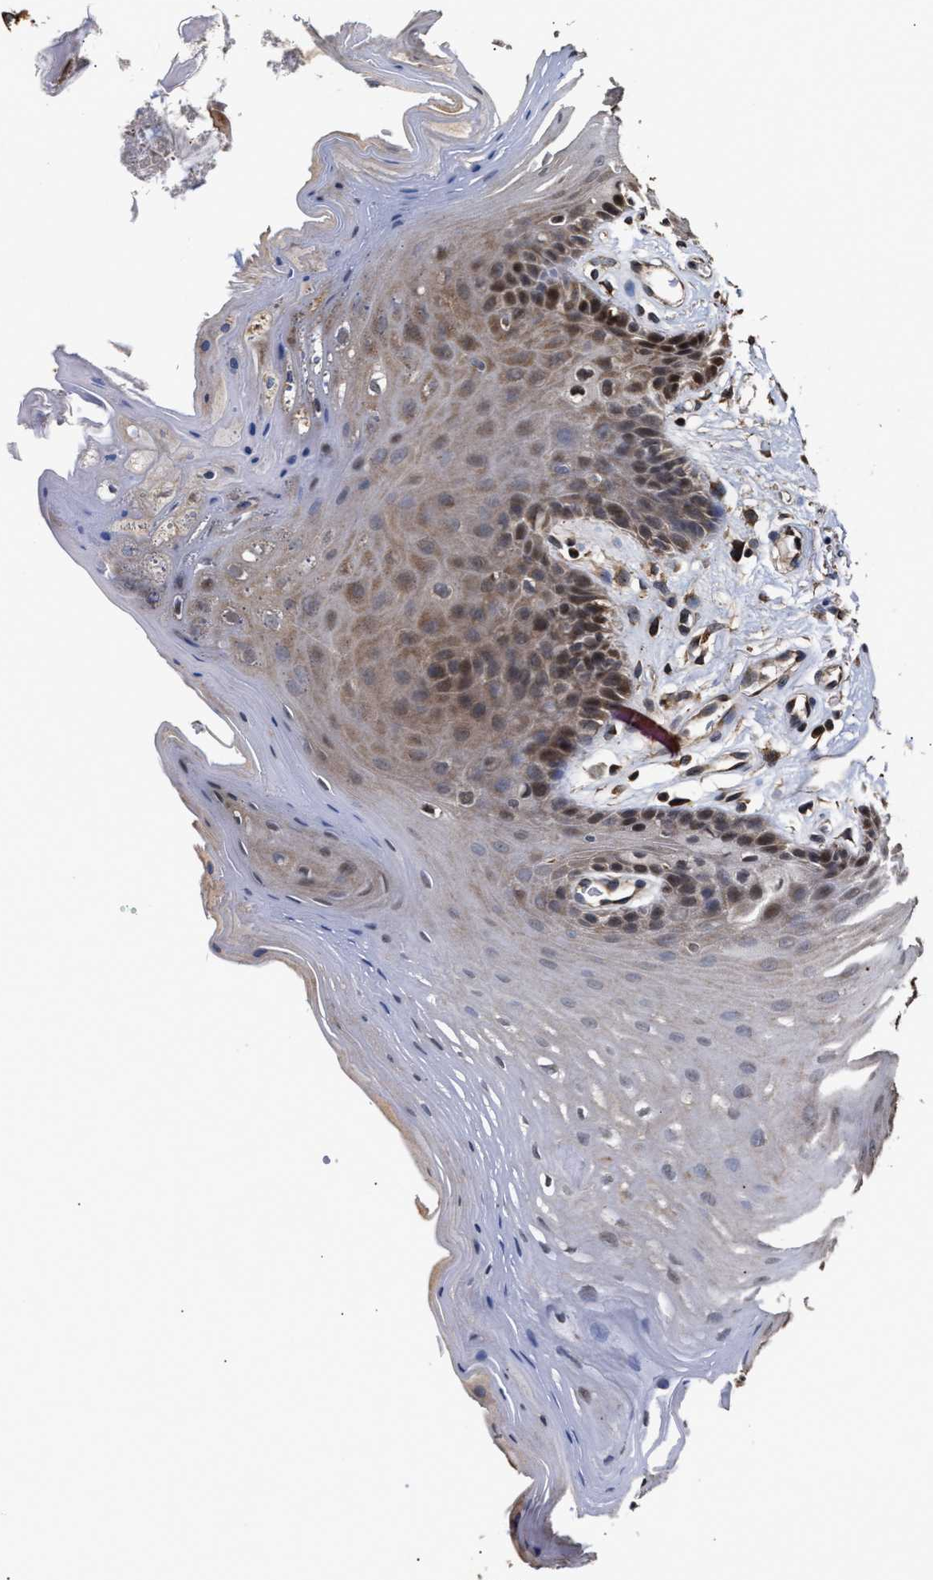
{"staining": {"intensity": "moderate", "quantity": ">75%", "location": "cytoplasmic/membranous,nuclear"}, "tissue": "oral mucosa", "cell_type": "Squamous epithelial cells", "image_type": "normal", "snomed": [{"axis": "morphology", "description": "Normal tissue, NOS"}, {"axis": "morphology", "description": "Squamous cell carcinoma, NOS"}, {"axis": "topography", "description": "Oral tissue"}, {"axis": "topography", "description": "Head-Neck"}], "caption": "Protein staining shows moderate cytoplasmic/membranous,nuclear expression in approximately >75% of squamous epithelial cells in normal oral mucosa. Immunohistochemistry stains the protein of interest in brown and the nuclei are stained blue.", "gene": "GOSR1", "patient": {"sex": "male", "age": 71}}